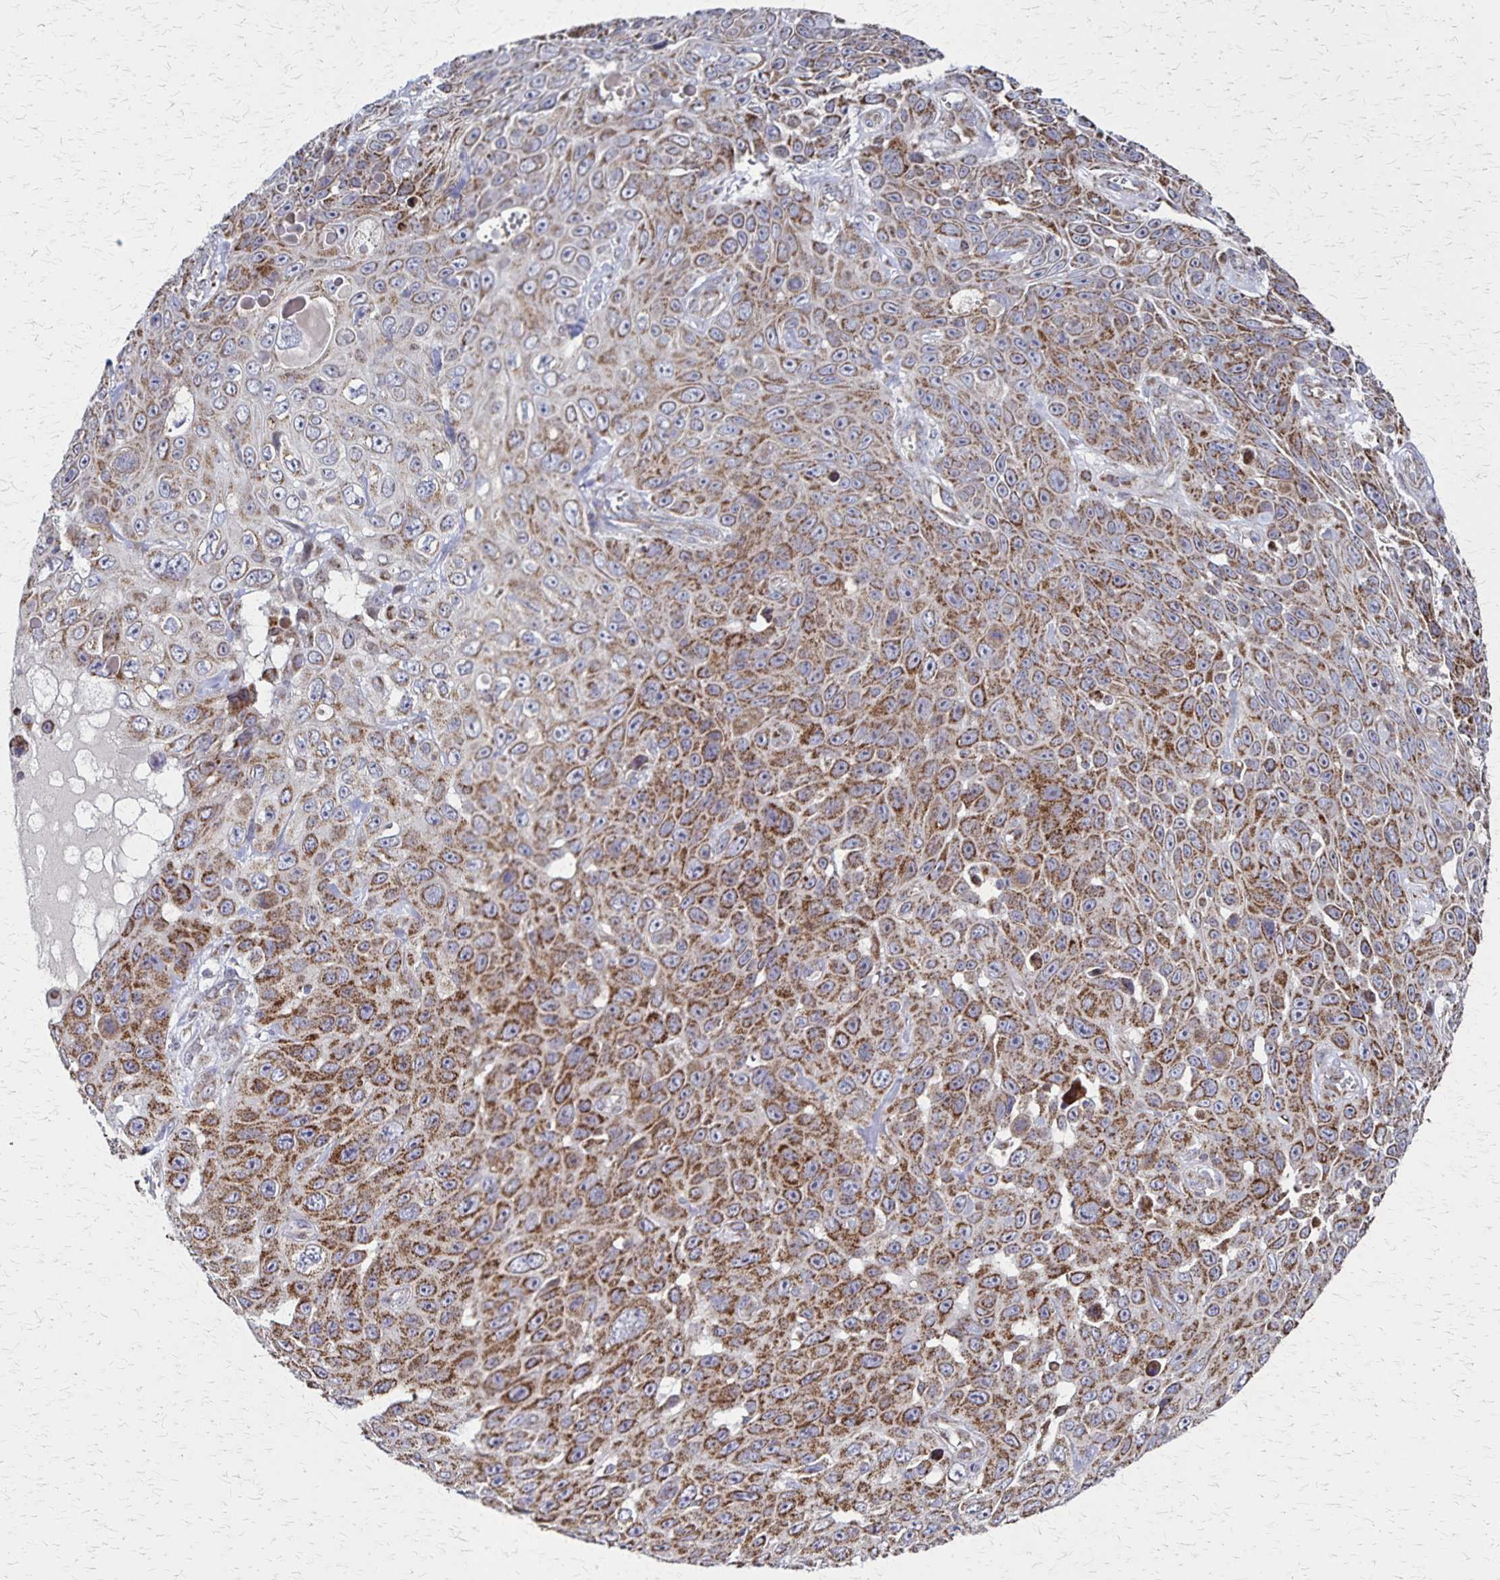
{"staining": {"intensity": "moderate", "quantity": ">75%", "location": "cytoplasmic/membranous"}, "tissue": "skin cancer", "cell_type": "Tumor cells", "image_type": "cancer", "snomed": [{"axis": "morphology", "description": "Squamous cell carcinoma, NOS"}, {"axis": "topography", "description": "Skin"}], "caption": "Brown immunohistochemical staining in skin cancer (squamous cell carcinoma) reveals moderate cytoplasmic/membranous positivity in about >75% of tumor cells.", "gene": "NFS1", "patient": {"sex": "male", "age": 82}}